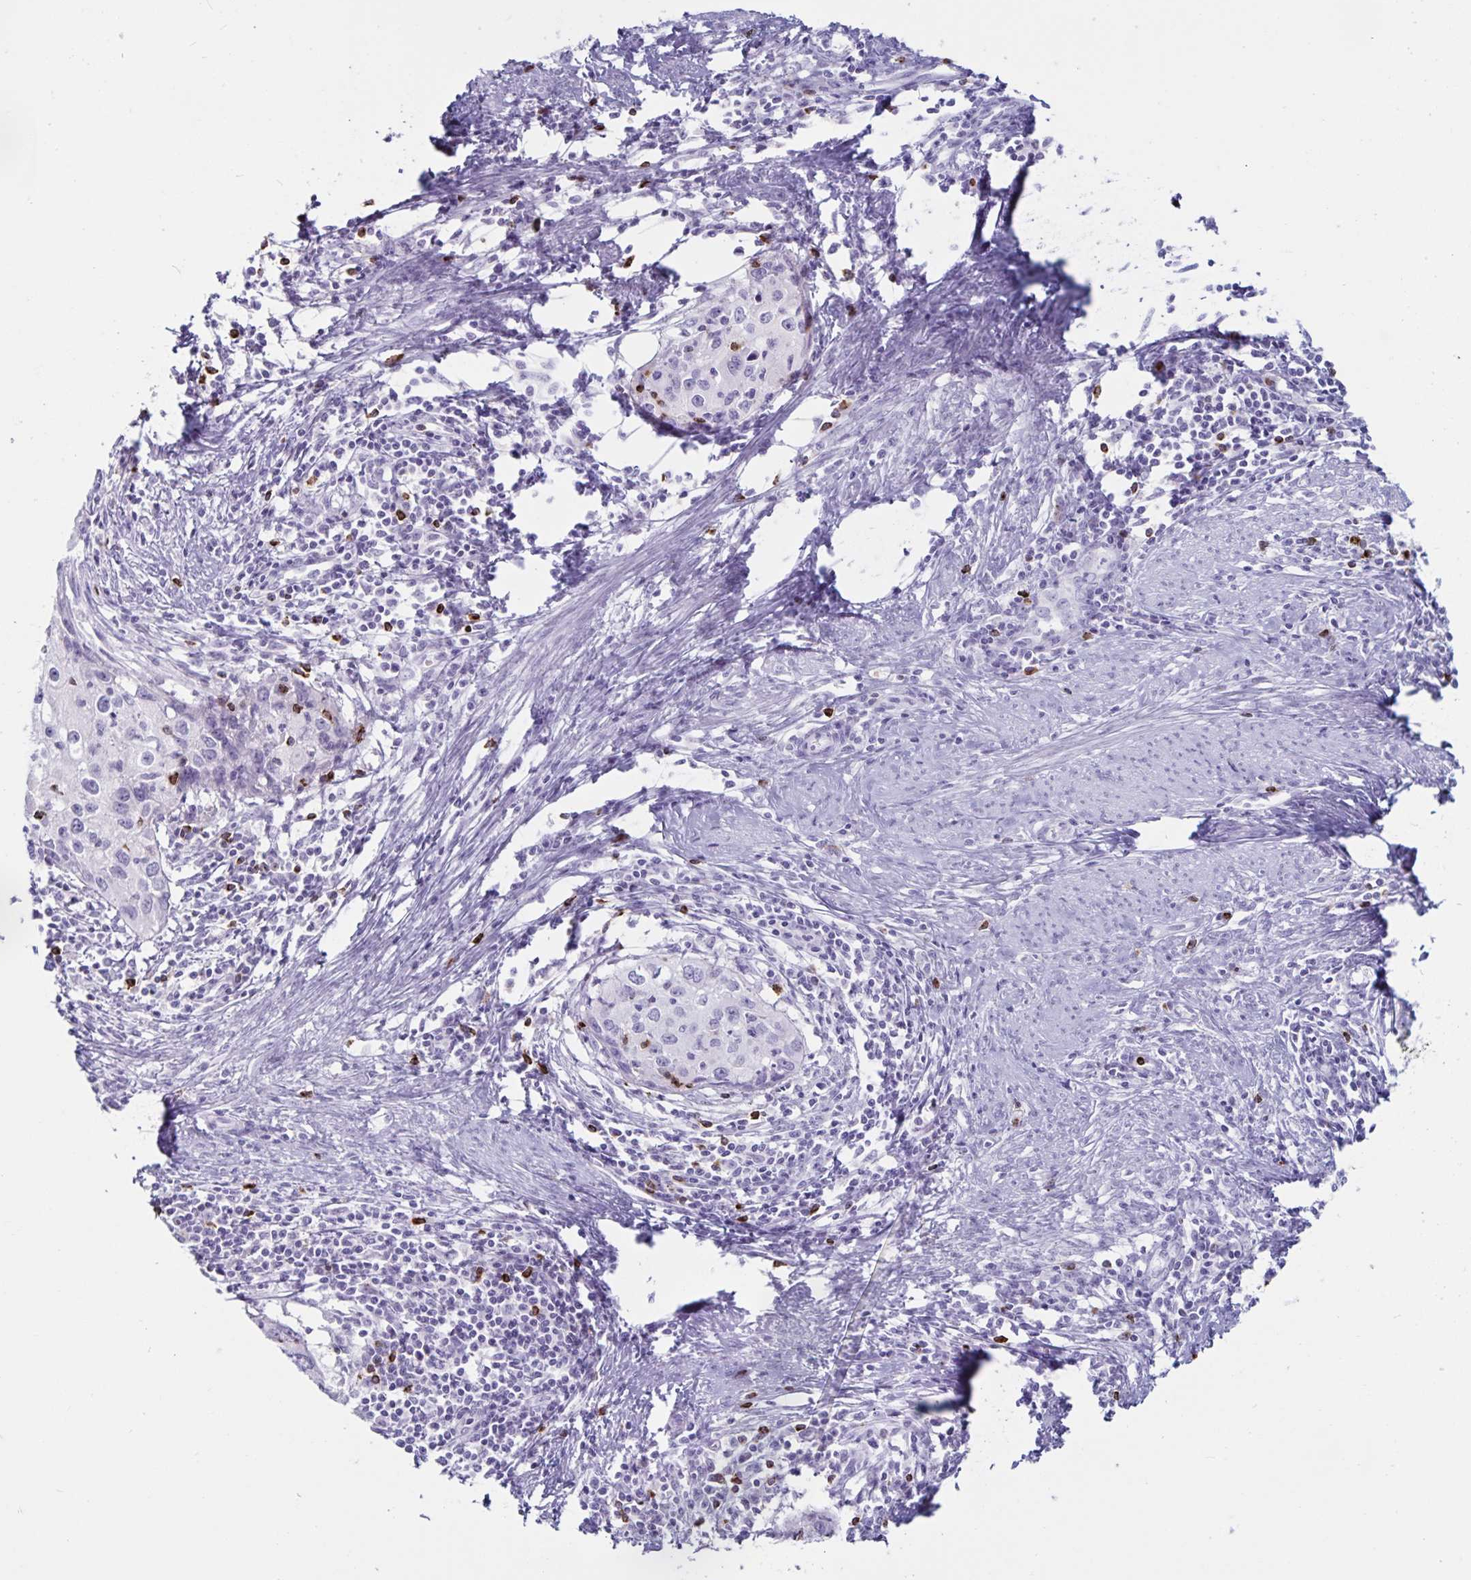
{"staining": {"intensity": "negative", "quantity": "none", "location": "none"}, "tissue": "cervical cancer", "cell_type": "Tumor cells", "image_type": "cancer", "snomed": [{"axis": "morphology", "description": "Squamous cell carcinoma, NOS"}, {"axis": "topography", "description": "Cervix"}], "caption": "IHC histopathology image of neoplastic tissue: human squamous cell carcinoma (cervical) stained with DAB reveals no significant protein positivity in tumor cells. (IHC, brightfield microscopy, high magnification).", "gene": "GNLY", "patient": {"sex": "female", "age": 40}}